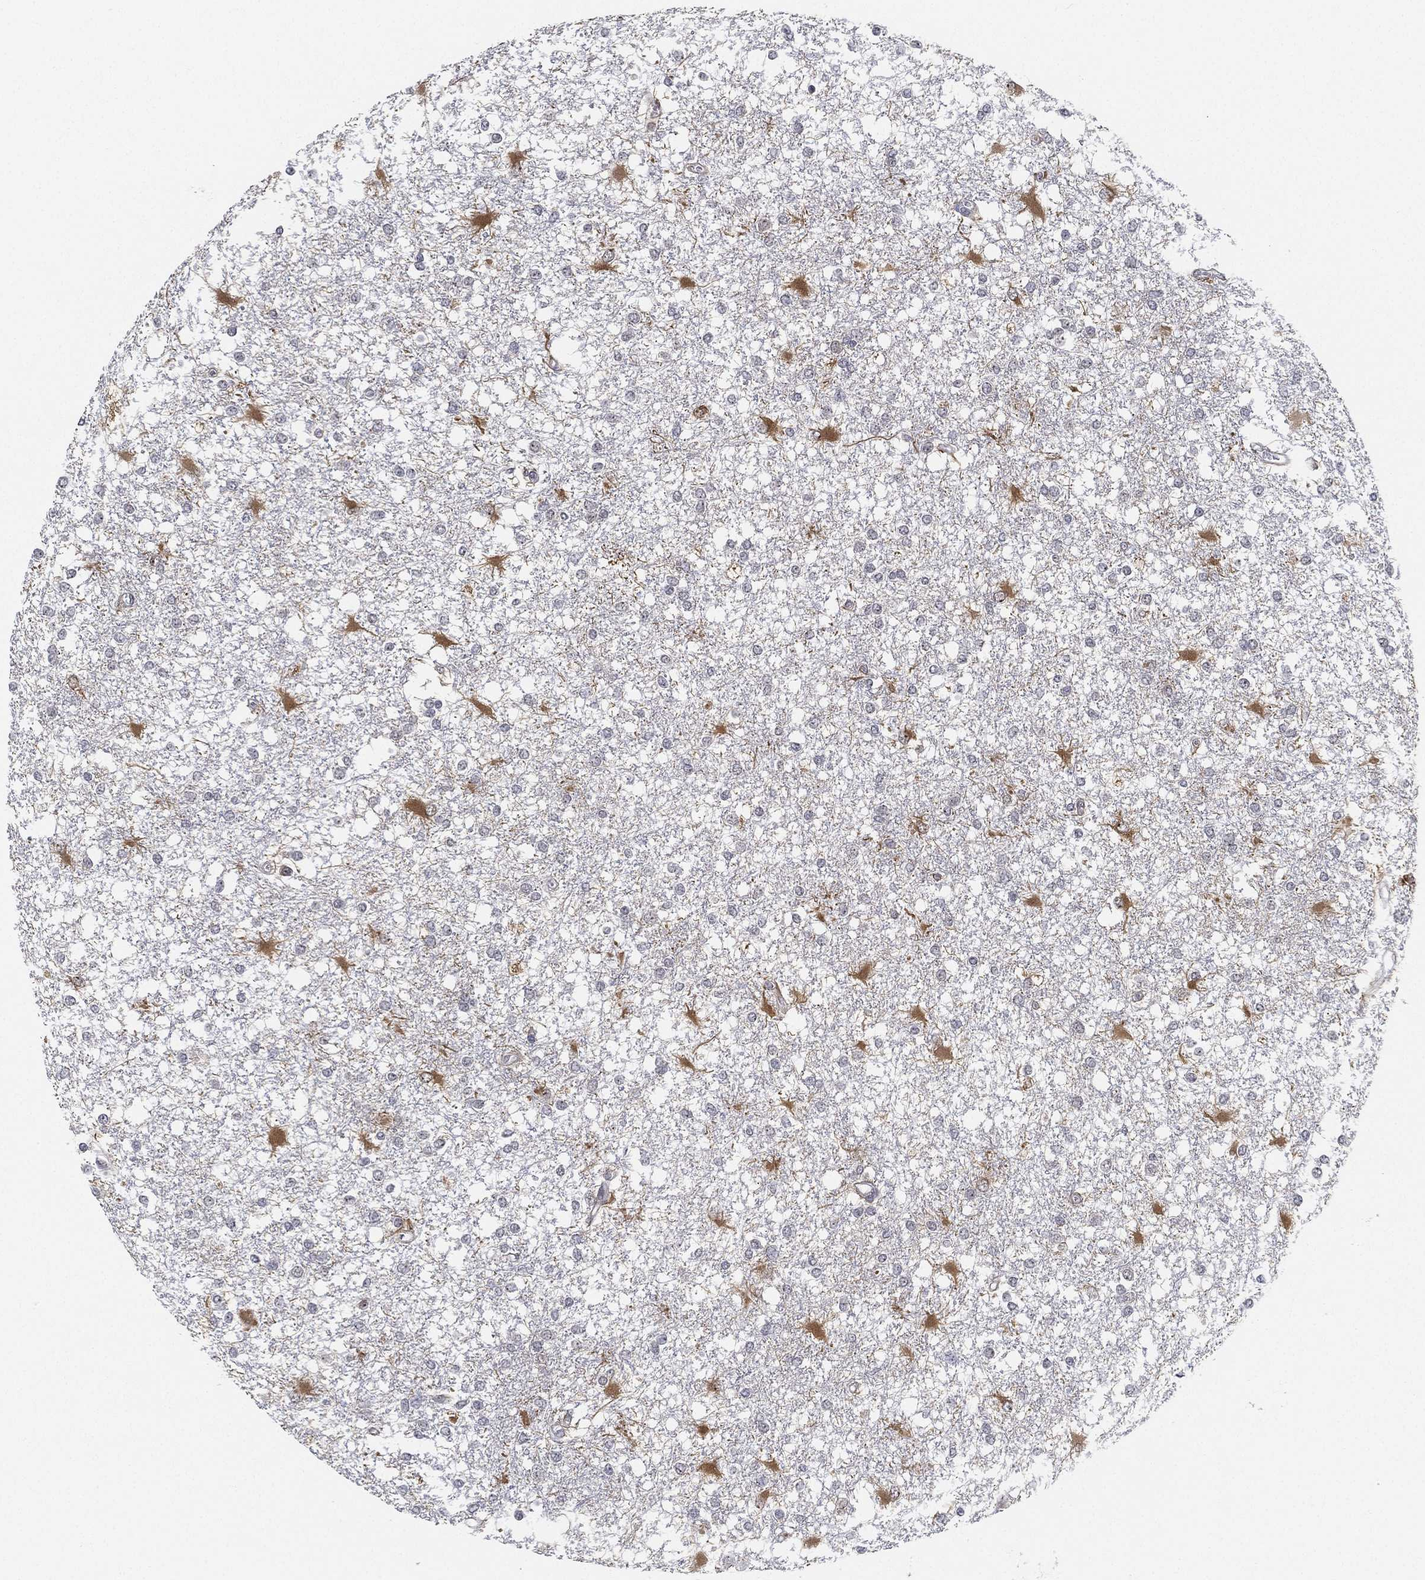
{"staining": {"intensity": "negative", "quantity": "none", "location": "none"}, "tissue": "glioma", "cell_type": "Tumor cells", "image_type": "cancer", "snomed": [{"axis": "morphology", "description": "Glioma, malignant, High grade"}, {"axis": "topography", "description": "Cerebral cortex"}], "caption": "Immunohistochemistry histopathology image of neoplastic tissue: human high-grade glioma (malignant) stained with DAB reveals no significant protein expression in tumor cells.", "gene": "PPP1R16B", "patient": {"sex": "male", "age": 79}}